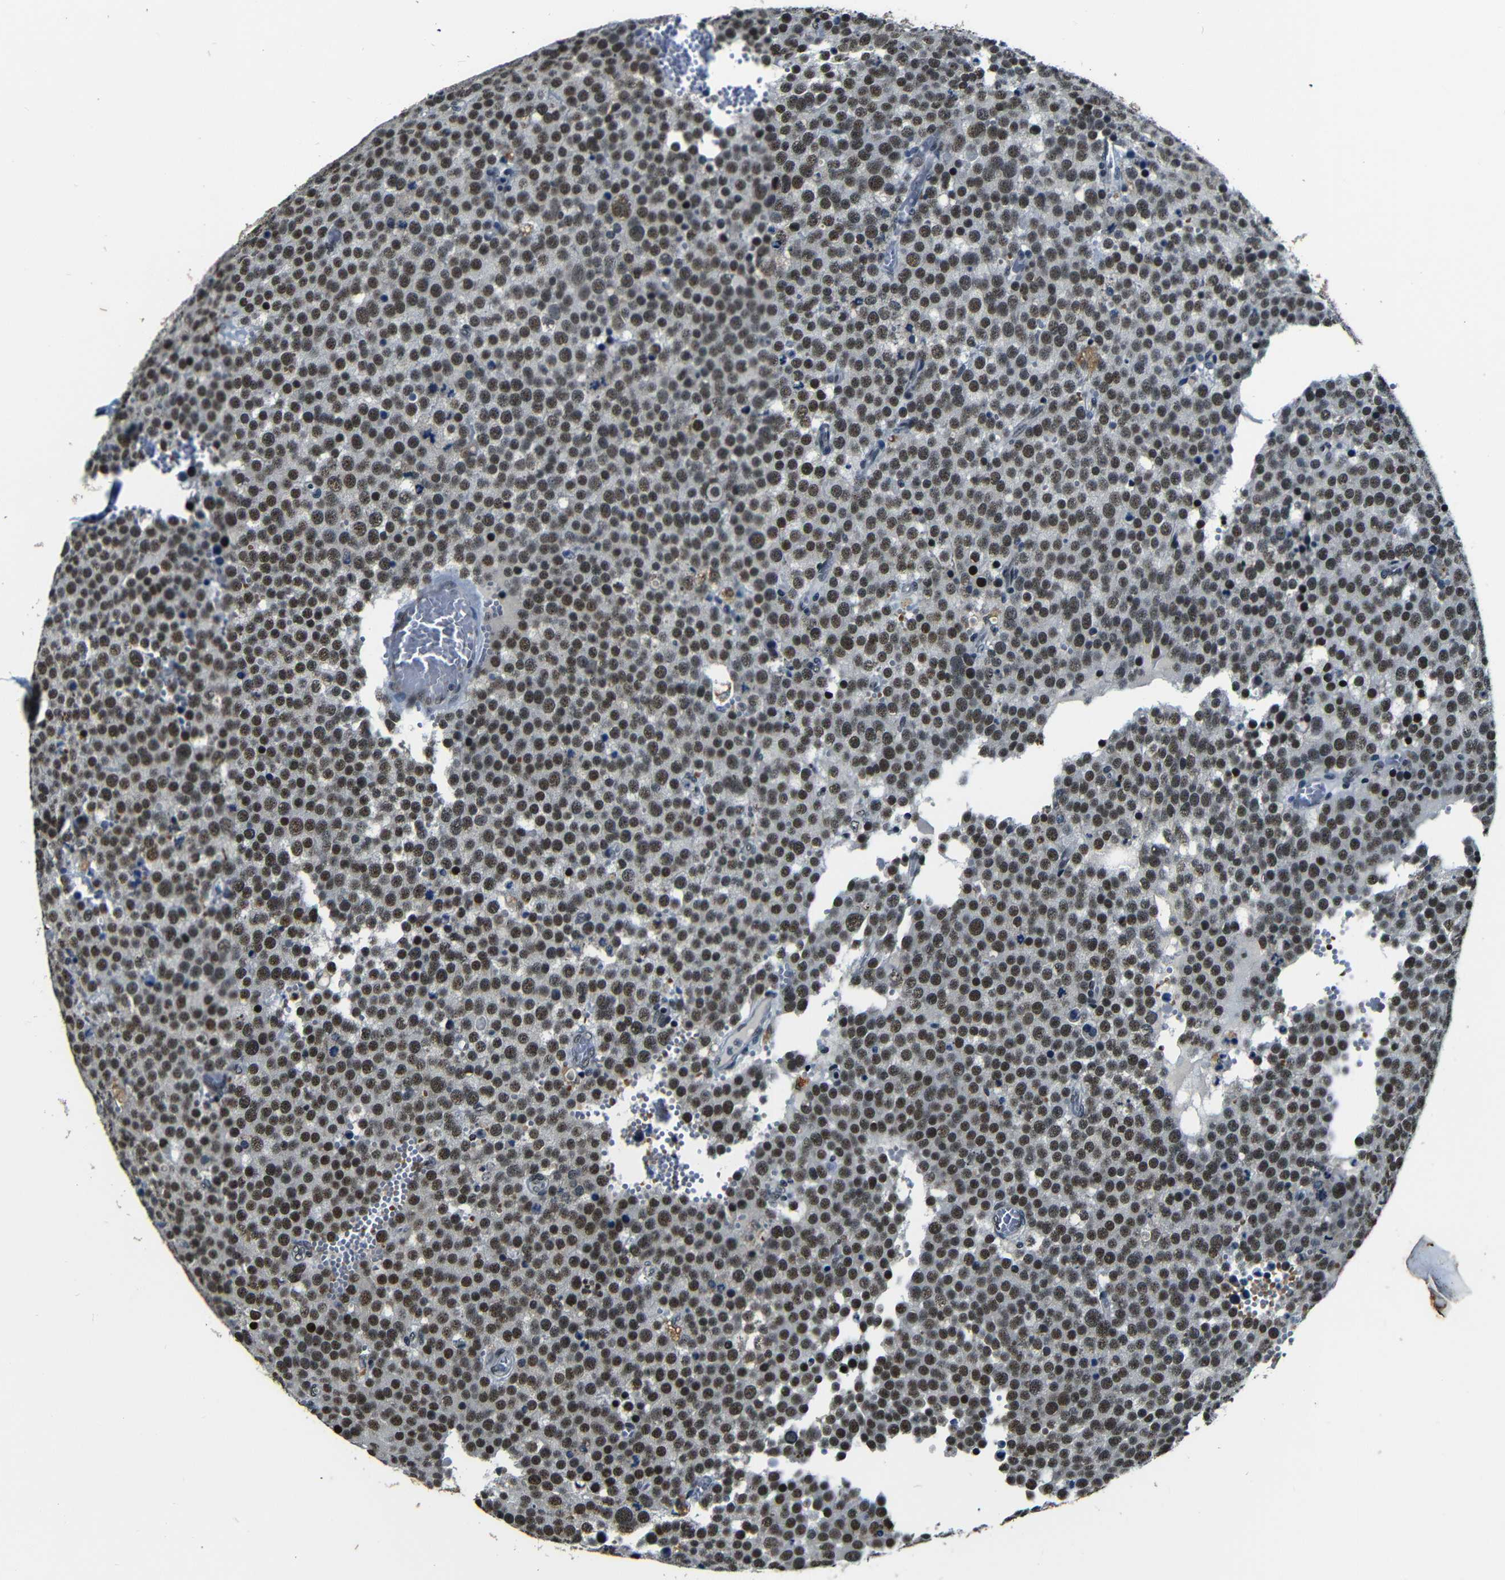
{"staining": {"intensity": "strong", "quantity": ">75%", "location": "nuclear"}, "tissue": "testis cancer", "cell_type": "Tumor cells", "image_type": "cancer", "snomed": [{"axis": "morphology", "description": "Normal tissue, NOS"}, {"axis": "morphology", "description": "Seminoma, NOS"}, {"axis": "topography", "description": "Testis"}], "caption": "DAB (3,3'-diaminobenzidine) immunohistochemical staining of testis seminoma shows strong nuclear protein positivity in approximately >75% of tumor cells. (DAB (3,3'-diaminobenzidine) = brown stain, brightfield microscopy at high magnification).", "gene": "FOXD4", "patient": {"sex": "male", "age": 71}}